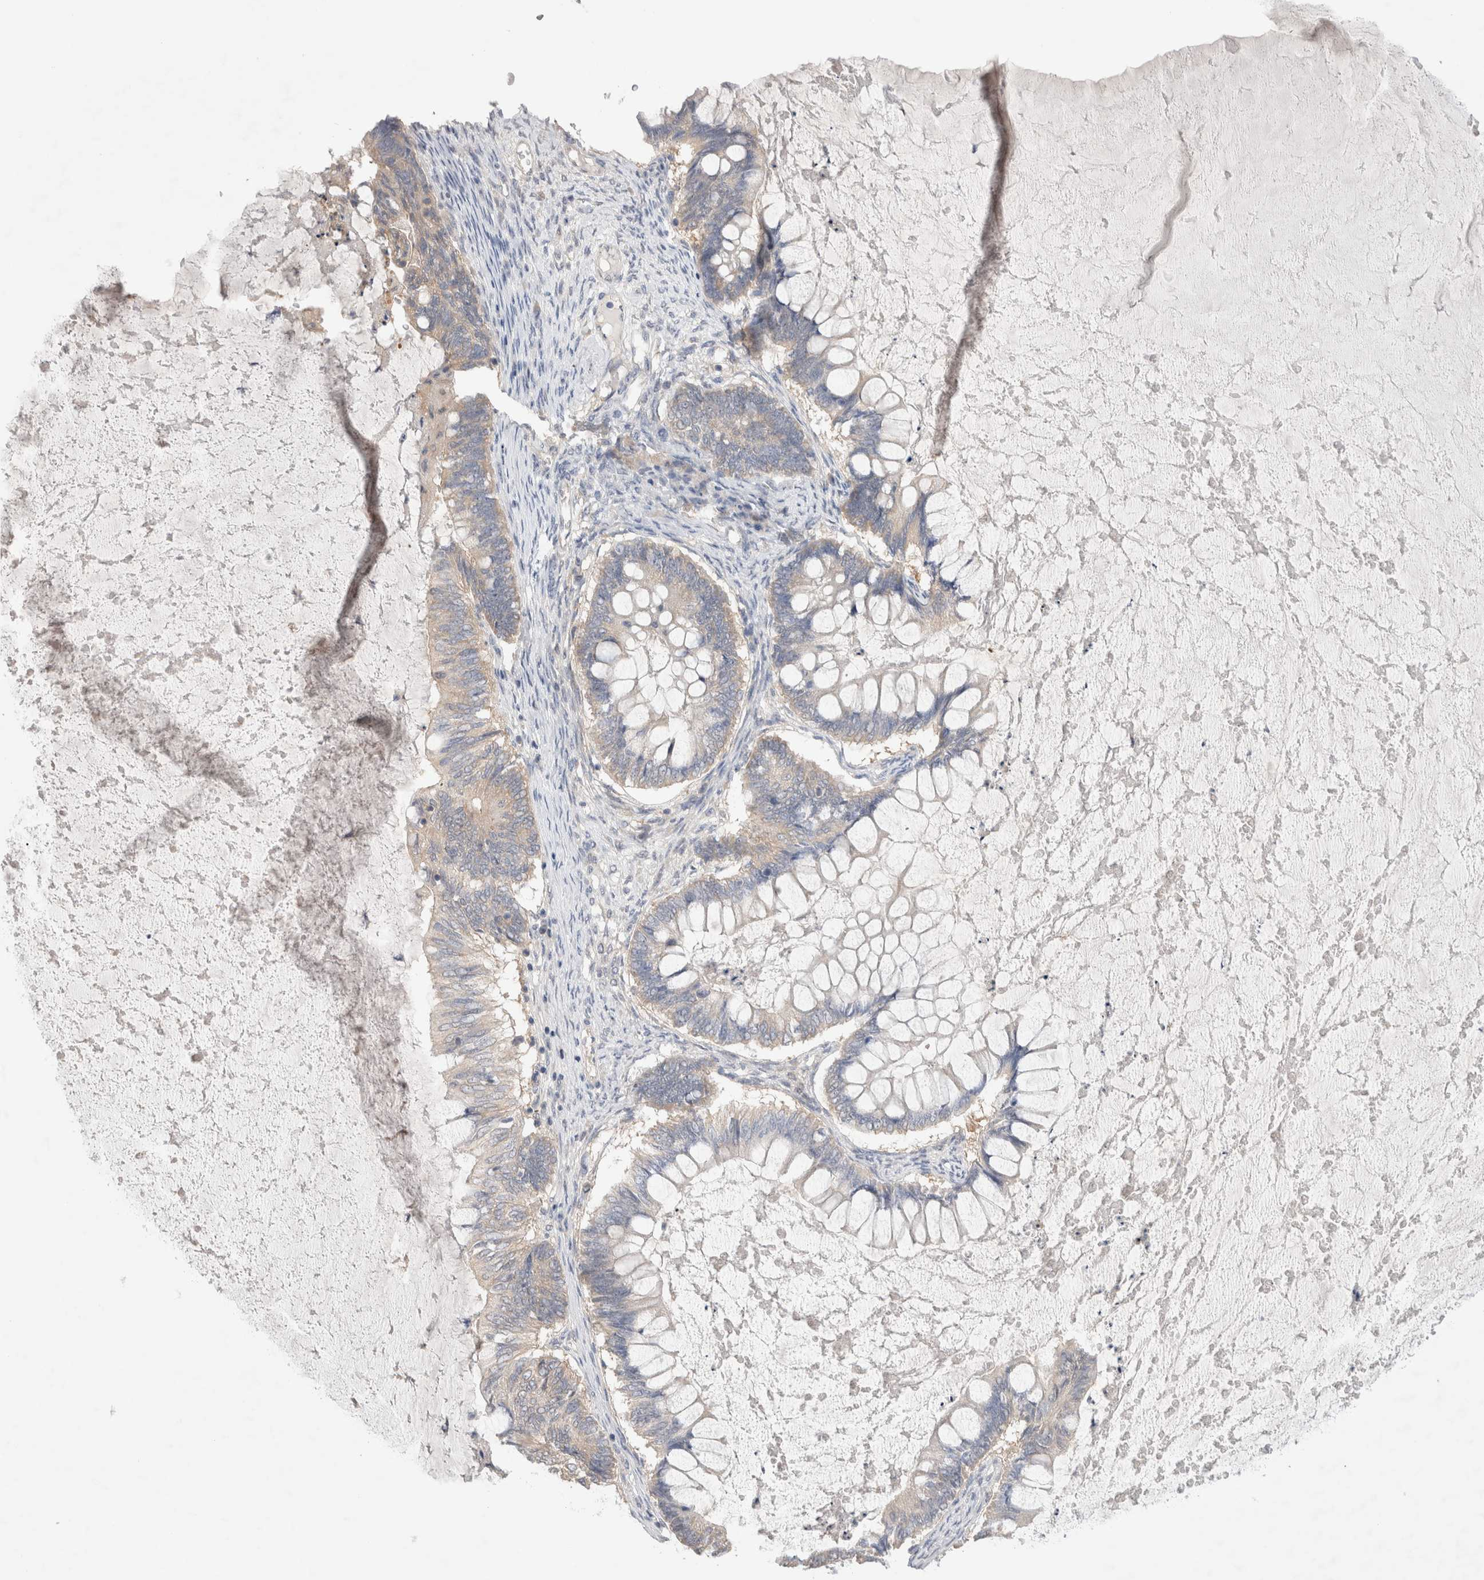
{"staining": {"intensity": "negative", "quantity": "none", "location": "none"}, "tissue": "ovarian cancer", "cell_type": "Tumor cells", "image_type": "cancer", "snomed": [{"axis": "morphology", "description": "Cystadenocarcinoma, mucinous, NOS"}, {"axis": "topography", "description": "Ovary"}], "caption": "A high-resolution image shows IHC staining of ovarian mucinous cystadenocarcinoma, which demonstrates no significant expression in tumor cells.", "gene": "IFT74", "patient": {"sex": "female", "age": 61}}